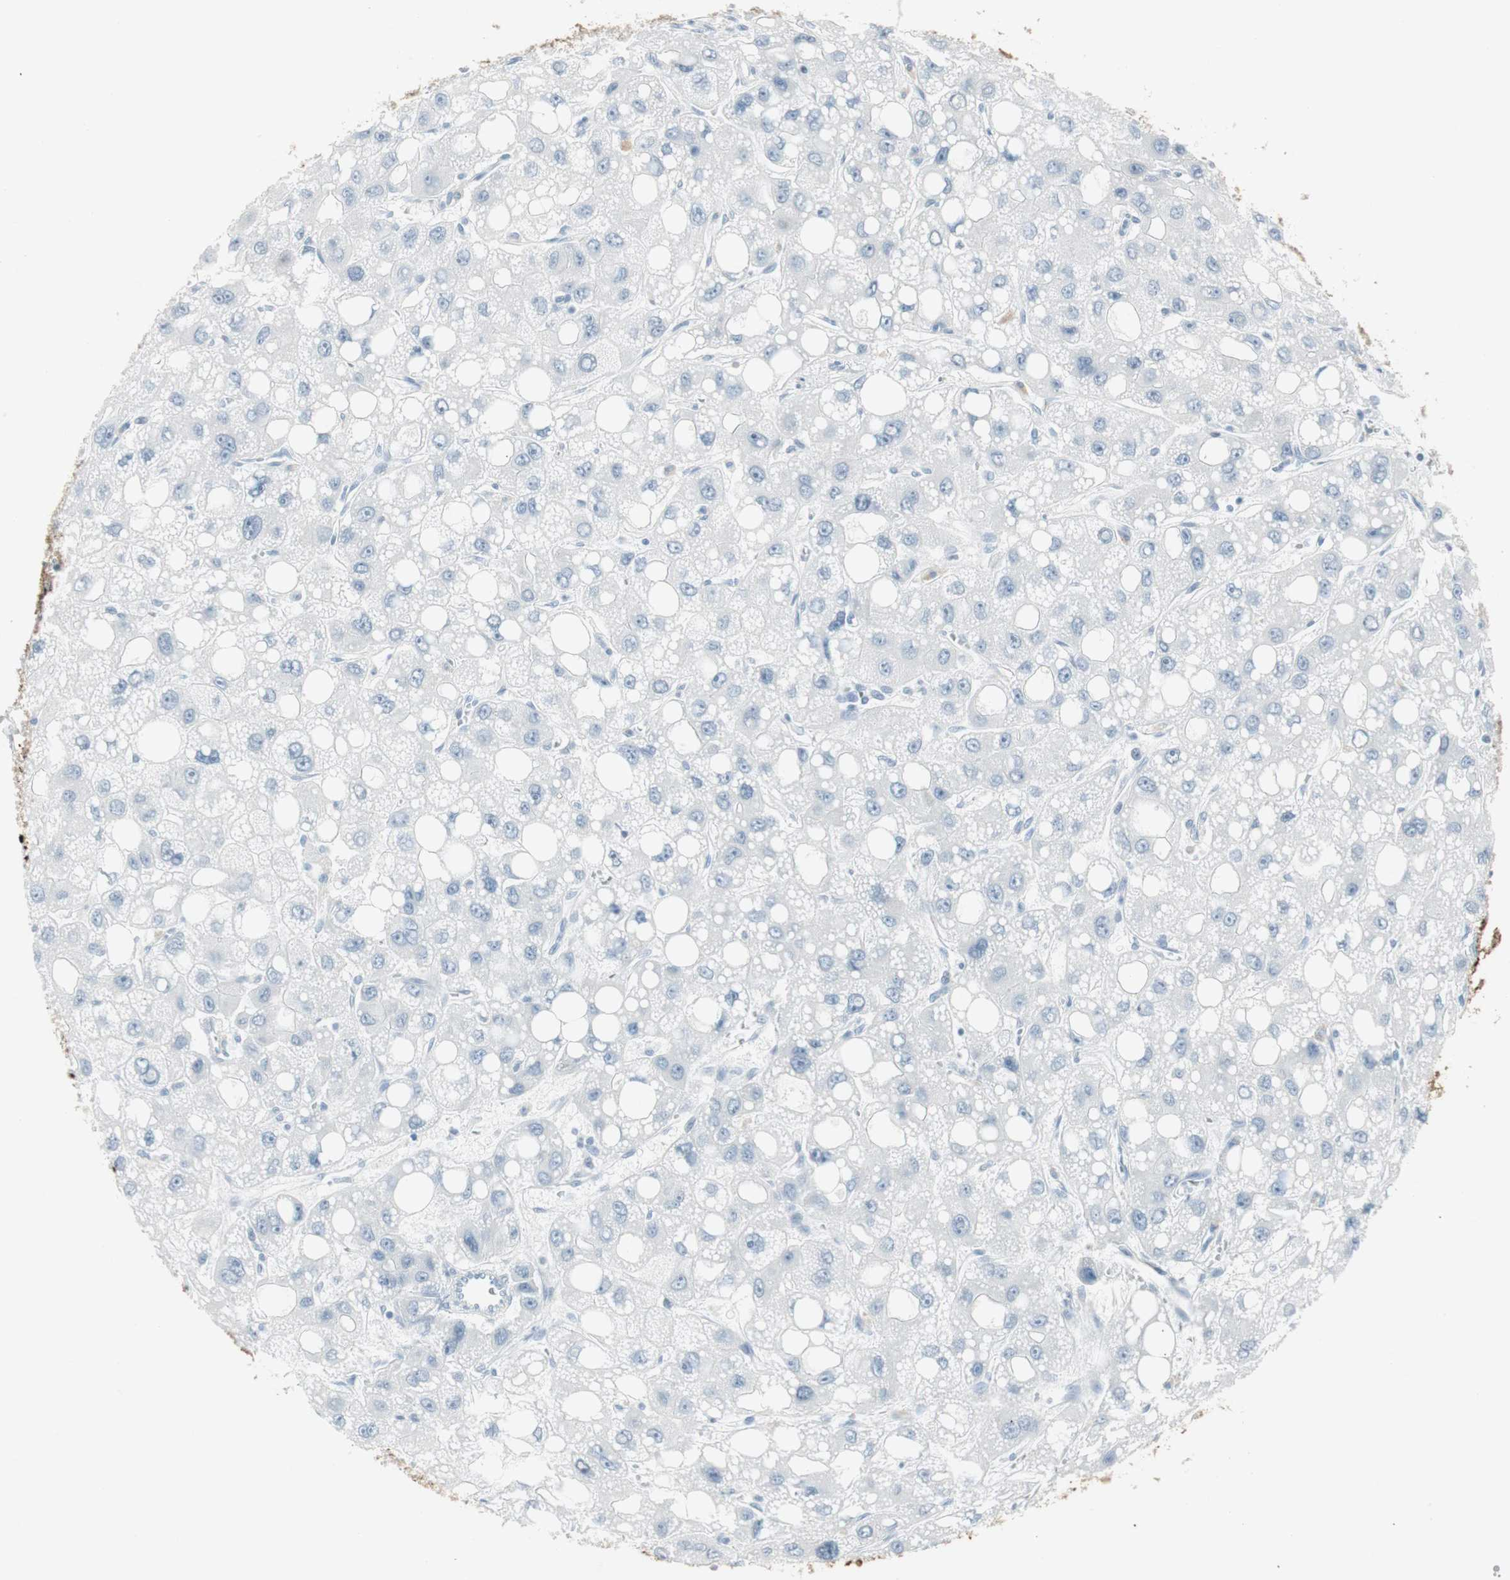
{"staining": {"intensity": "negative", "quantity": "none", "location": "none"}, "tissue": "liver cancer", "cell_type": "Tumor cells", "image_type": "cancer", "snomed": [{"axis": "morphology", "description": "Carcinoma, Hepatocellular, NOS"}, {"axis": "topography", "description": "Liver"}], "caption": "High power microscopy photomicrograph of an immunohistochemistry (IHC) histopathology image of hepatocellular carcinoma (liver), revealing no significant staining in tumor cells.", "gene": "AGR2", "patient": {"sex": "male", "age": 55}}